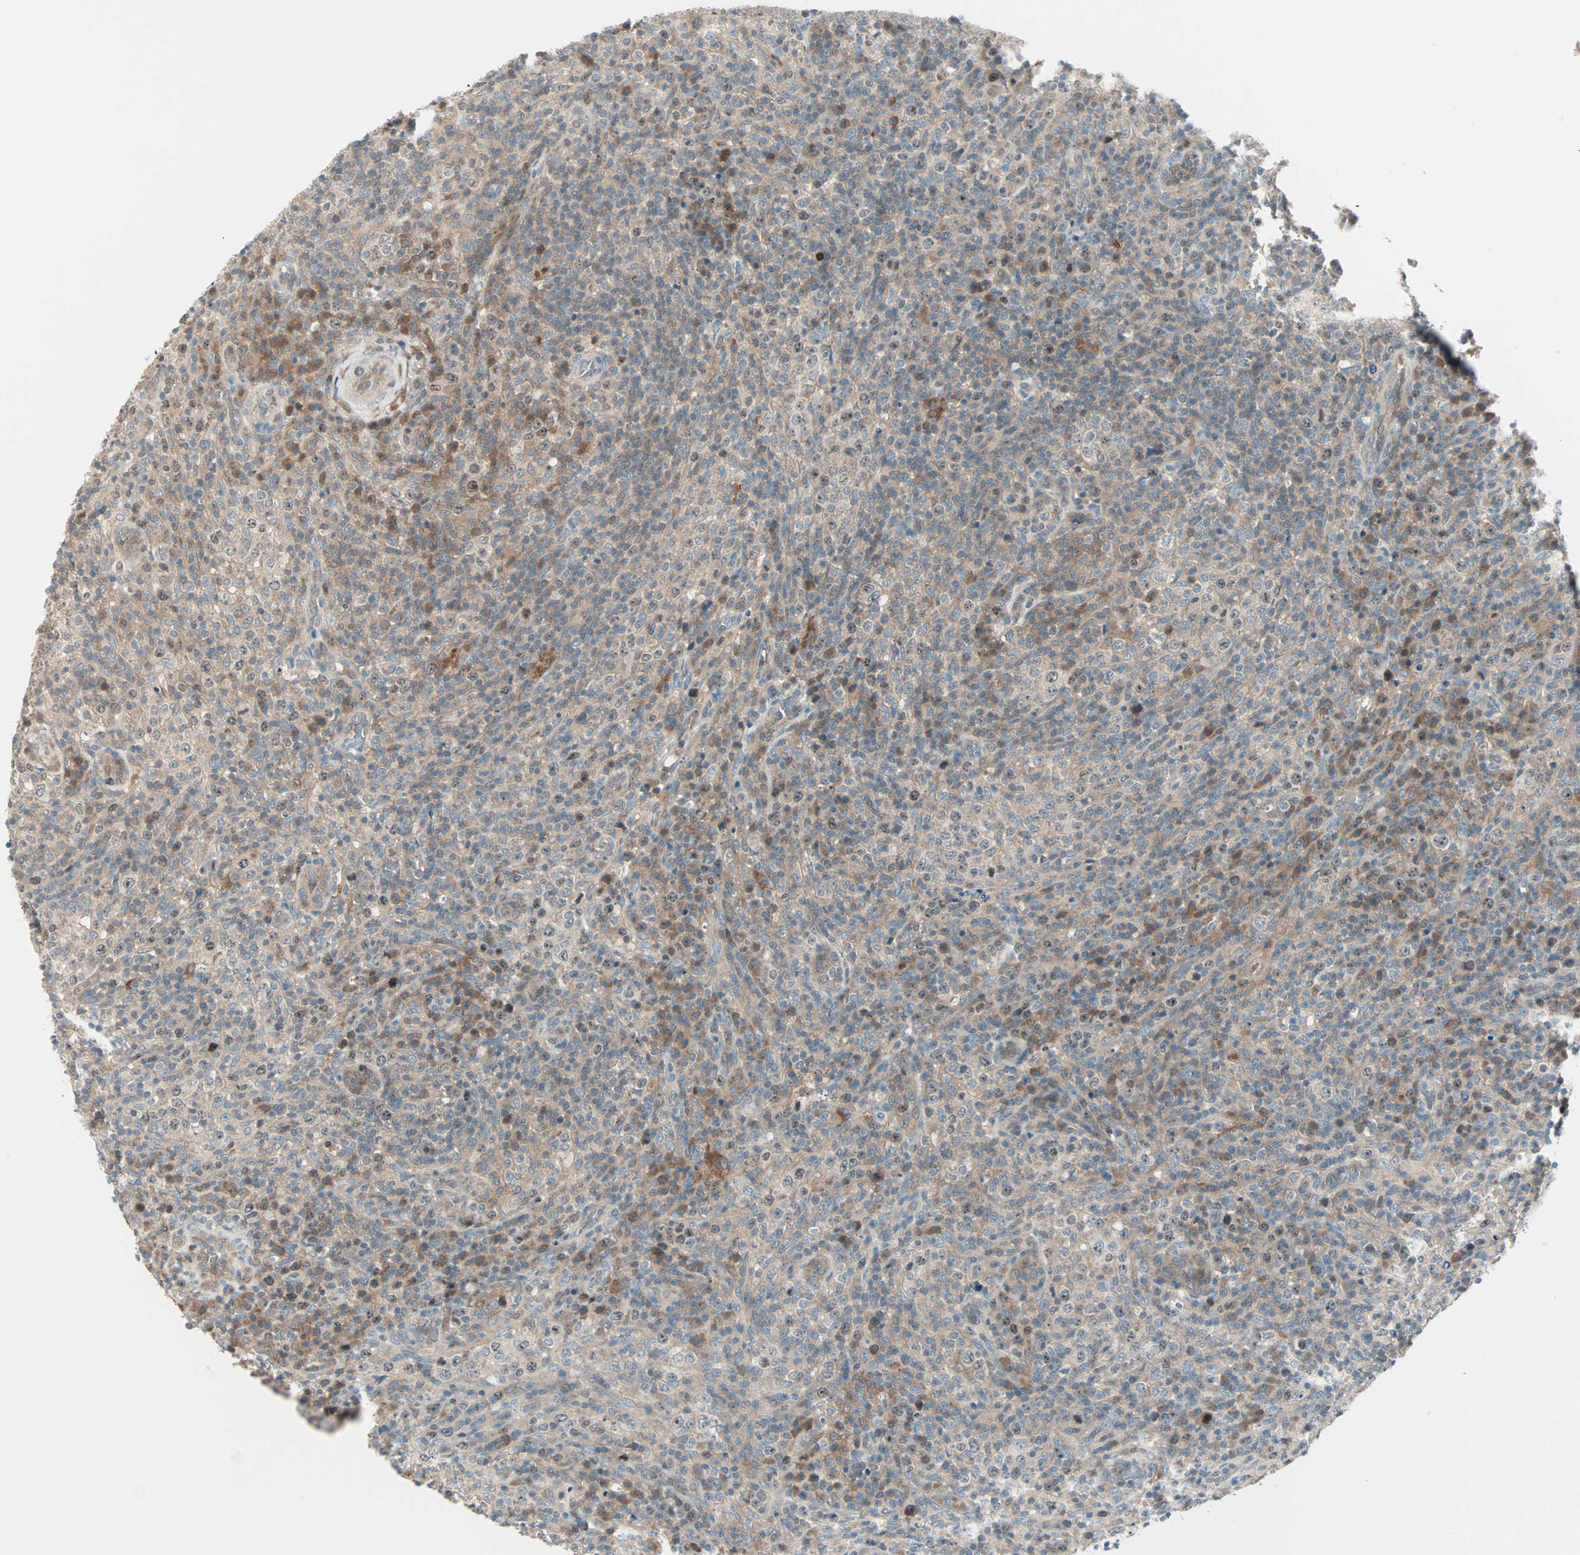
{"staining": {"intensity": "weak", "quantity": "25%-75%", "location": "cytoplasmic/membranous"}, "tissue": "lymphoma", "cell_type": "Tumor cells", "image_type": "cancer", "snomed": [{"axis": "morphology", "description": "Malignant lymphoma, non-Hodgkin's type, High grade"}, {"axis": "topography", "description": "Lymph node"}], "caption": "A micrograph of human high-grade malignant lymphoma, non-Hodgkin's type stained for a protein displays weak cytoplasmic/membranous brown staining in tumor cells. (IHC, brightfield microscopy, high magnification).", "gene": "SMIM8", "patient": {"sex": "female", "age": 76}}